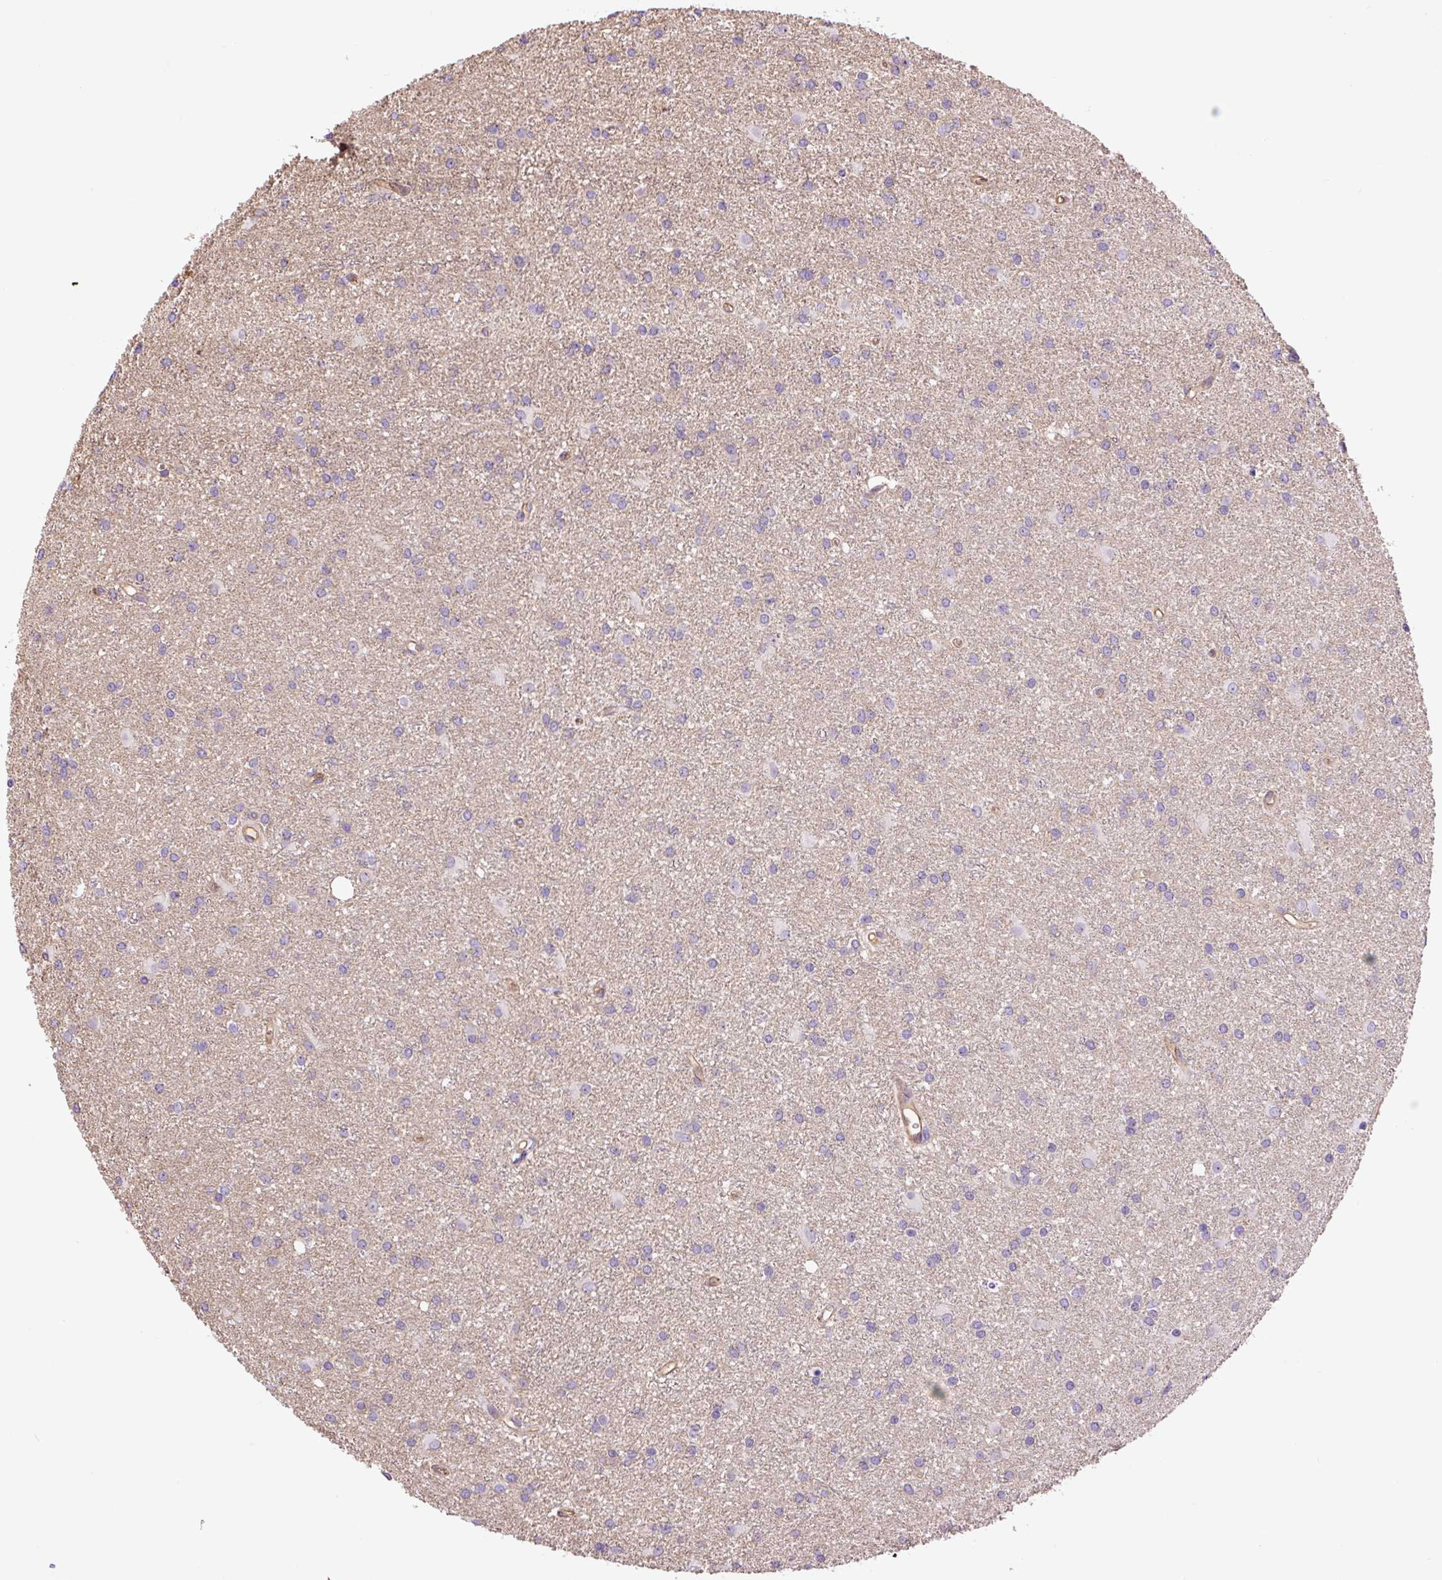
{"staining": {"intensity": "negative", "quantity": "none", "location": "none"}, "tissue": "glioma", "cell_type": "Tumor cells", "image_type": "cancer", "snomed": [{"axis": "morphology", "description": "Glioma, malignant, High grade"}, {"axis": "topography", "description": "Brain"}], "caption": "This is an IHC image of glioma. There is no positivity in tumor cells.", "gene": "MYO5C", "patient": {"sex": "female", "age": 50}}